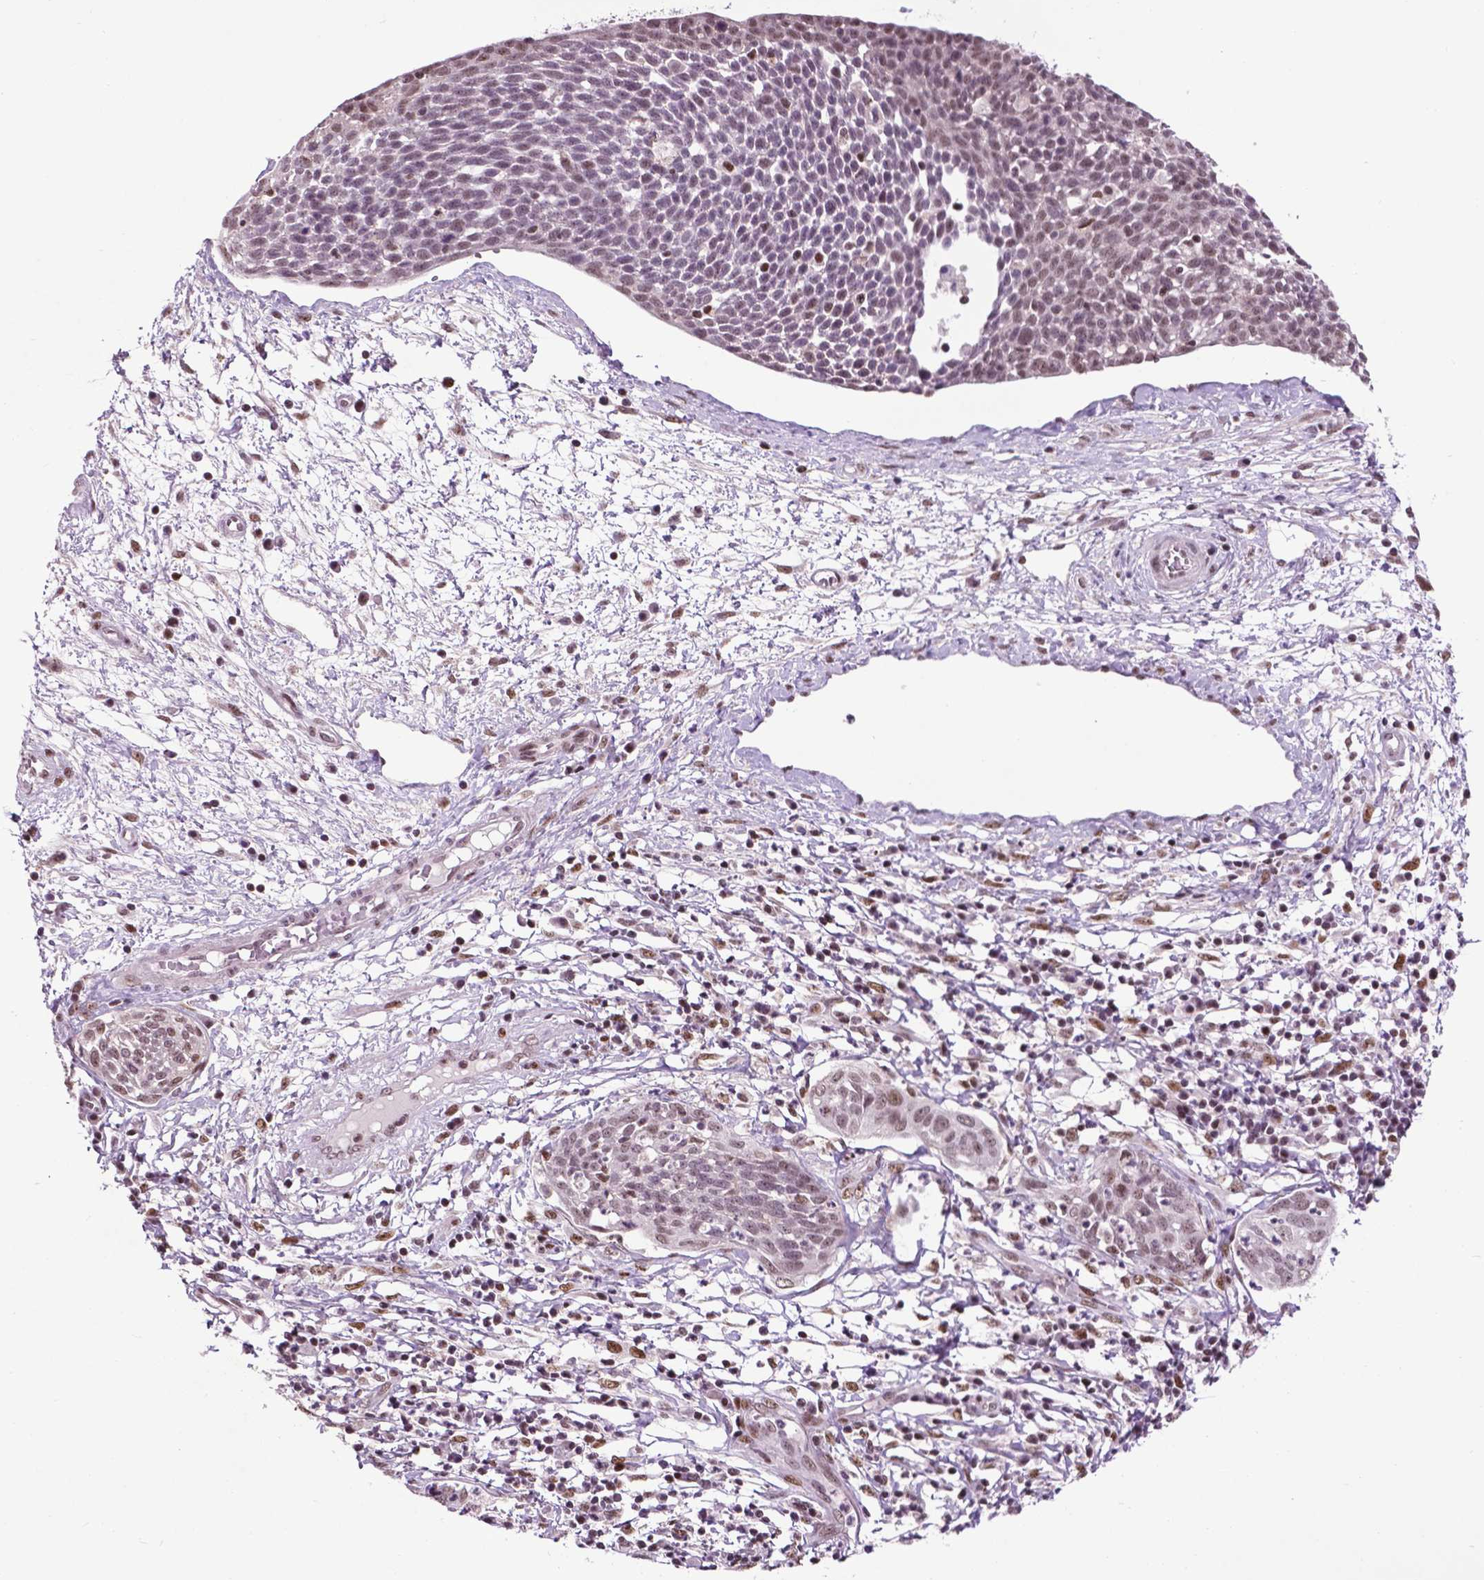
{"staining": {"intensity": "weak", "quantity": "<25%", "location": "nuclear"}, "tissue": "cervical cancer", "cell_type": "Tumor cells", "image_type": "cancer", "snomed": [{"axis": "morphology", "description": "Squamous cell carcinoma, NOS"}, {"axis": "topography", "description": "Cervix"}], "caption": "Immunohistochemical staining of squamous cell carcinoma (cervical) displays no significant positivity in tumor cells.", "gene": "EAF1", "patient": {"sex": "female", "age": 34}}